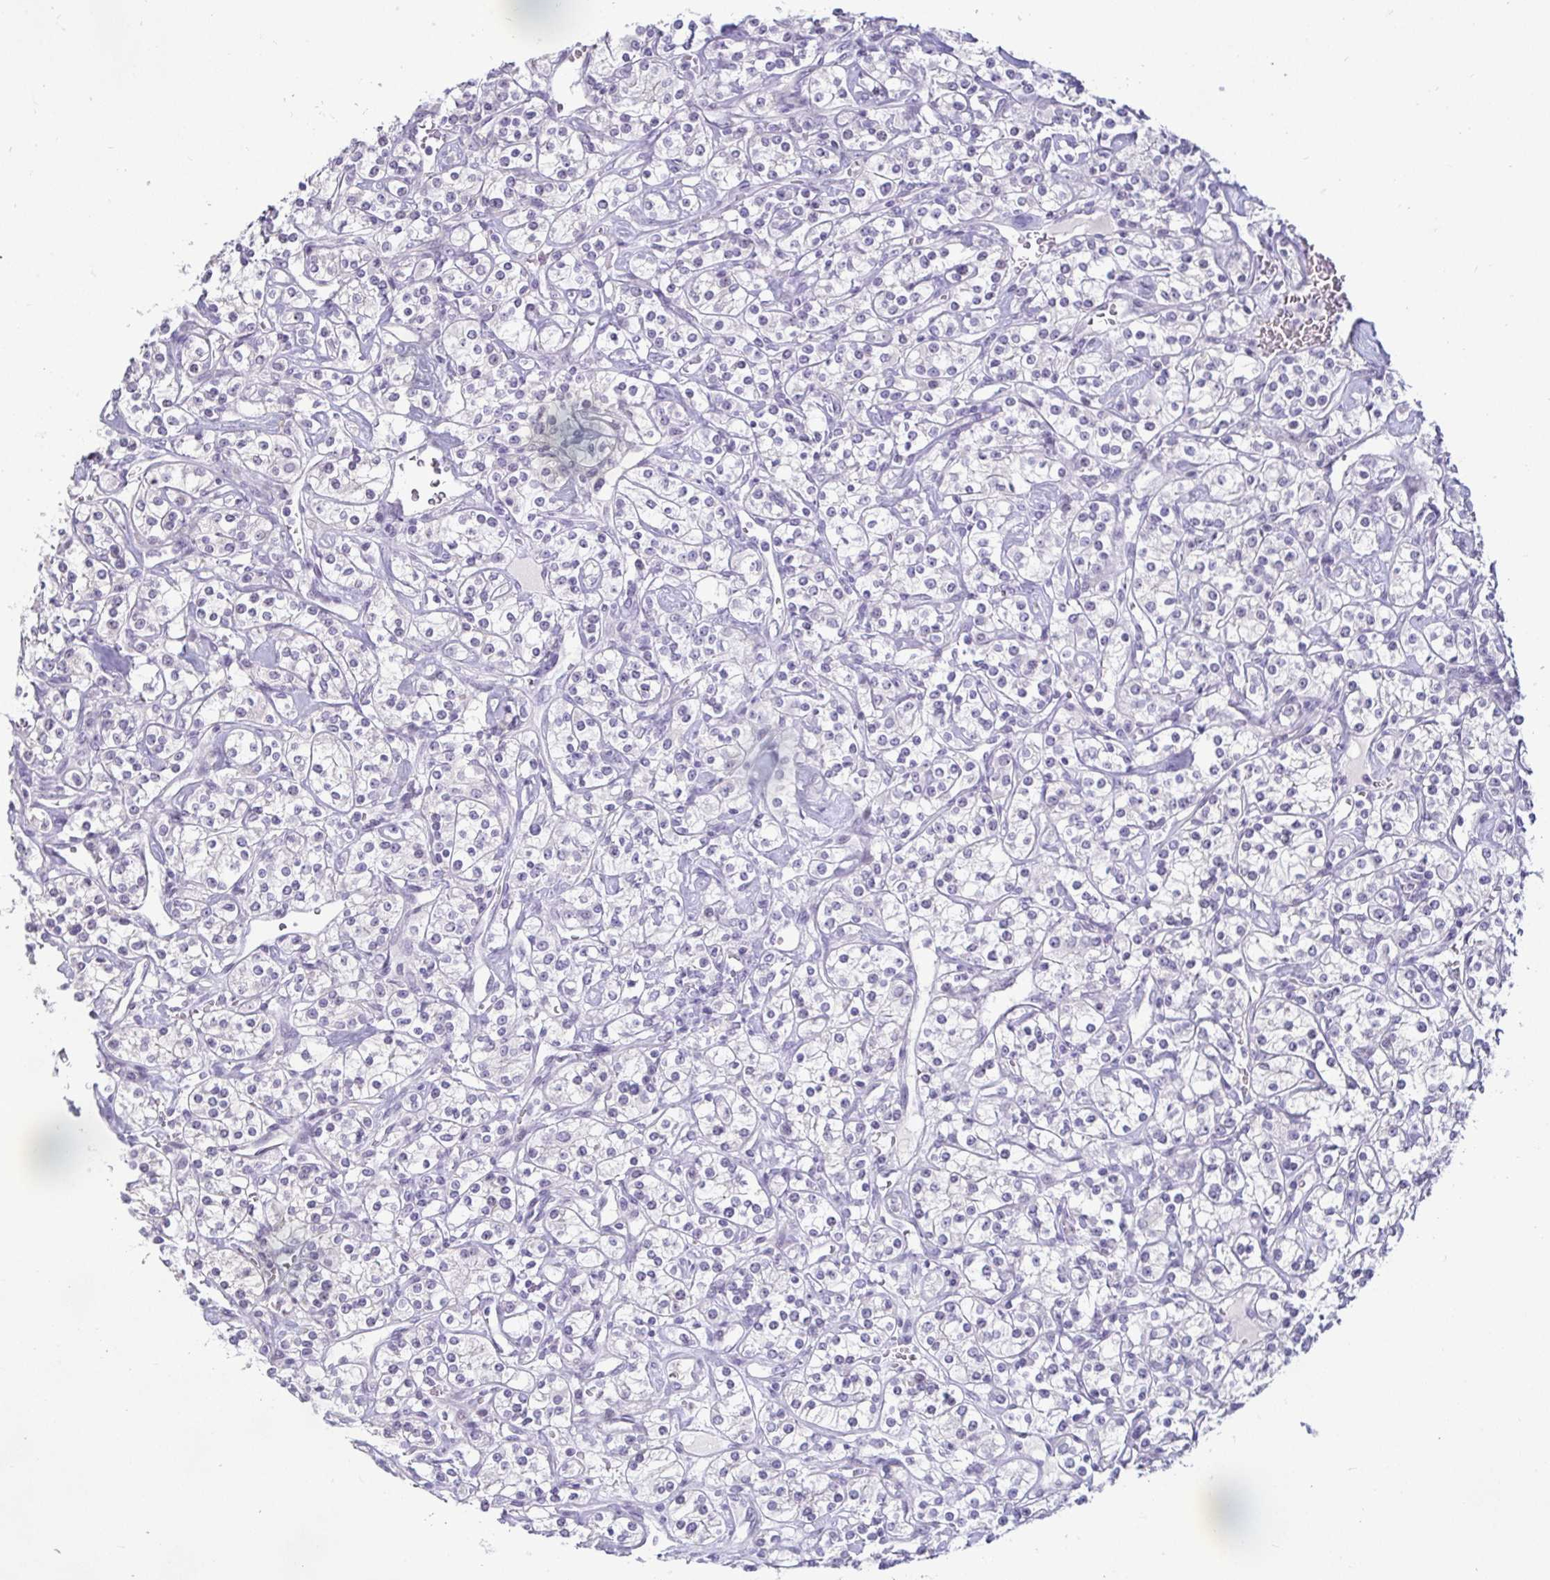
{"staining": {"intensity": "negative", "quantity": "none", "location": "none"}, "tissue": "renal cancer", "cell_type": "Tumor cells", "image_type": "cancer", "snomed": [{"axis": "morphology", "description": "Adenocarcinoma, NOS"}, {"axis": "topography", "description": "Kidney"}], "caption": "There is no significant staining in tumor cells of renal cancer.", "gene": "CR2", "patient": {"sex": "male", "age": 77}}